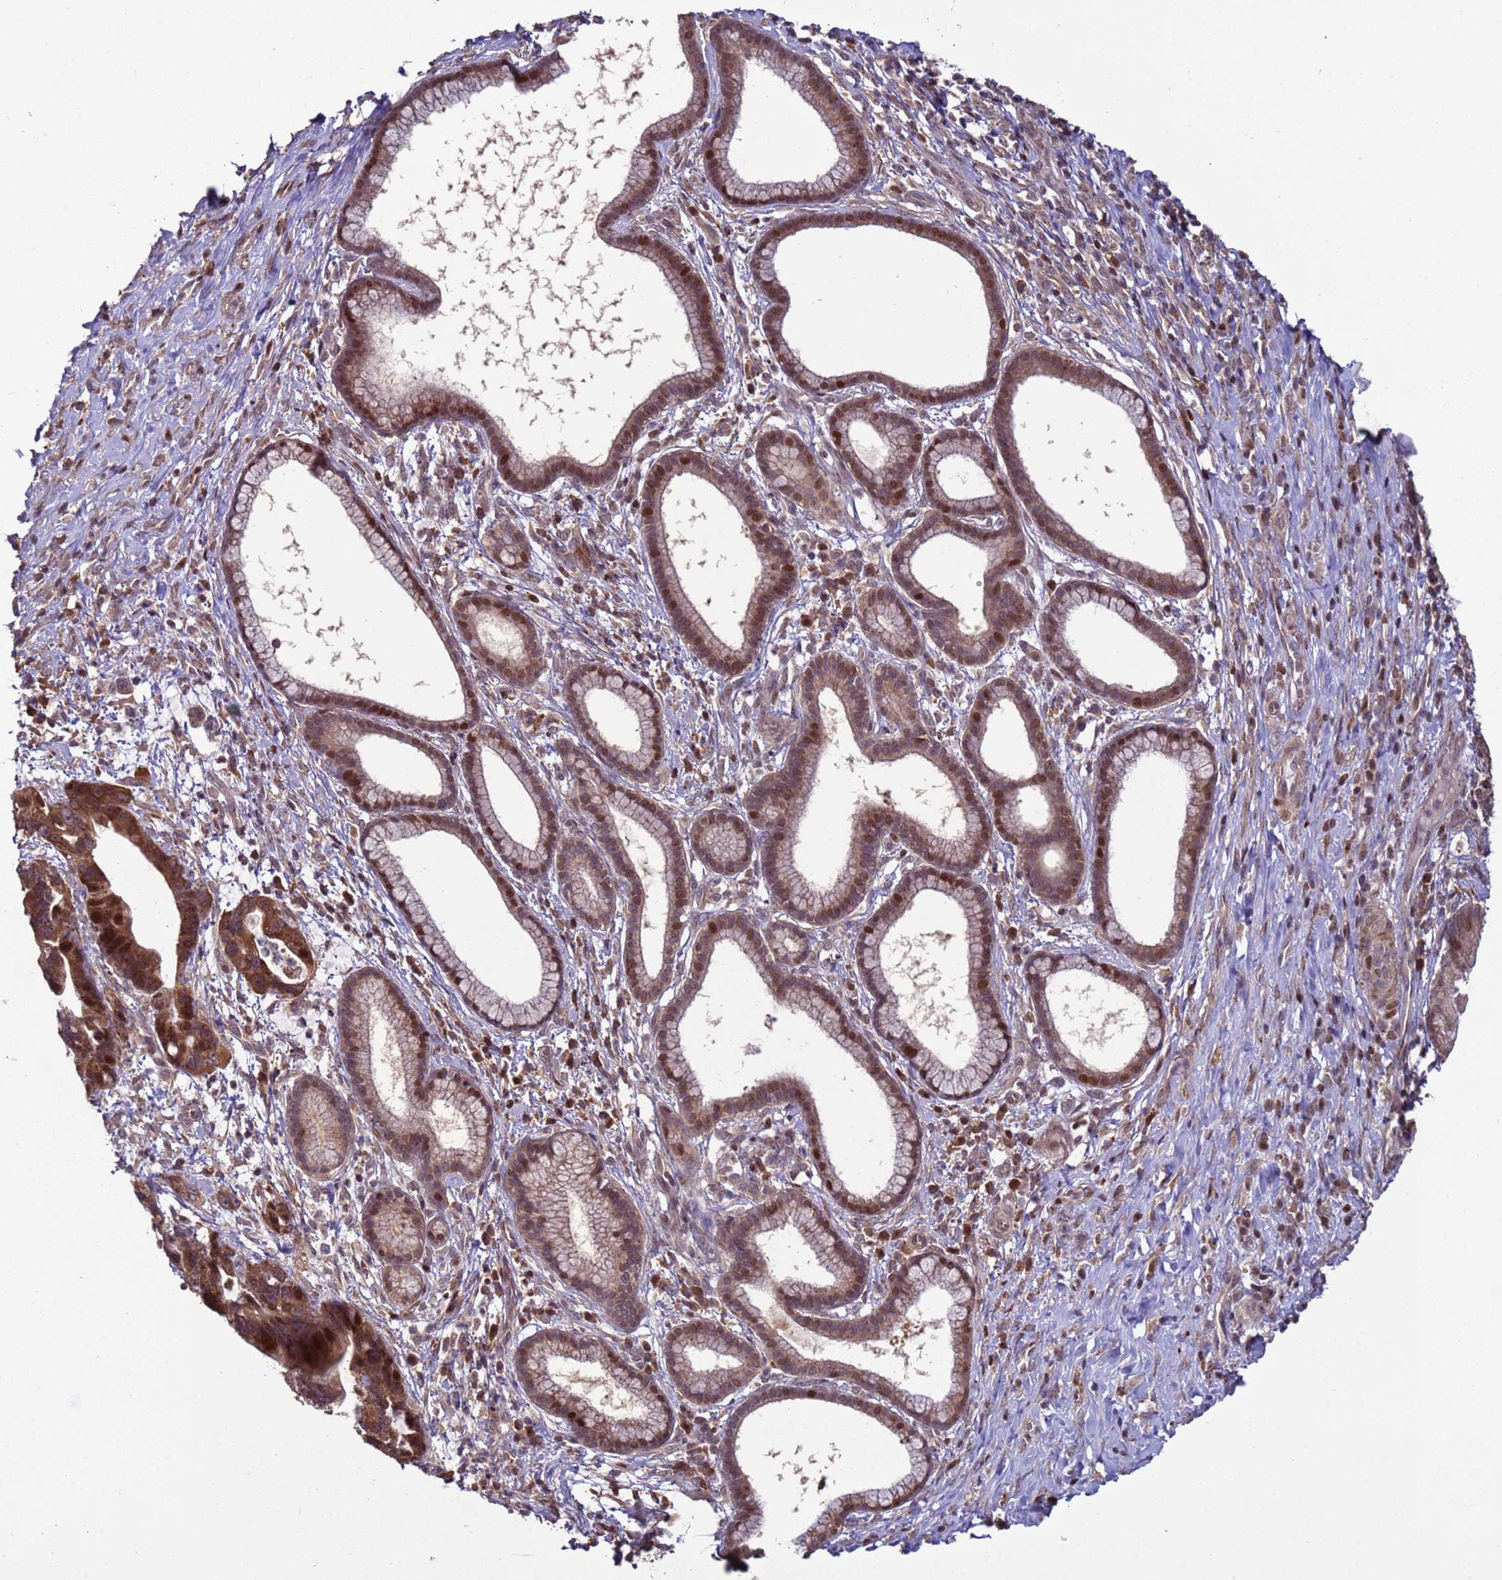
{"staining": {"intensity": "moderate", "quantity": ">75%", "location": "cytoplasmic/membranous,nuclear"}, "tissue": "pancreatic cancer", "cell_type": "Tumor cells", "image_type": "cancer", "snomed": [{"axis": "morphology", "description": "Adenocarcinoma, NOS"}, {"axis": "topography", "description": "Pancreas"}], "caption": "Pancreatic cancer (adenocarcinoma) stained with a brown dye displays moderate cytoplasmic/membranous and nuclear positive expression in about >75% of tumor cells.", "gene": "HGH1", "patient": {"sex": "female", "age": 83}}